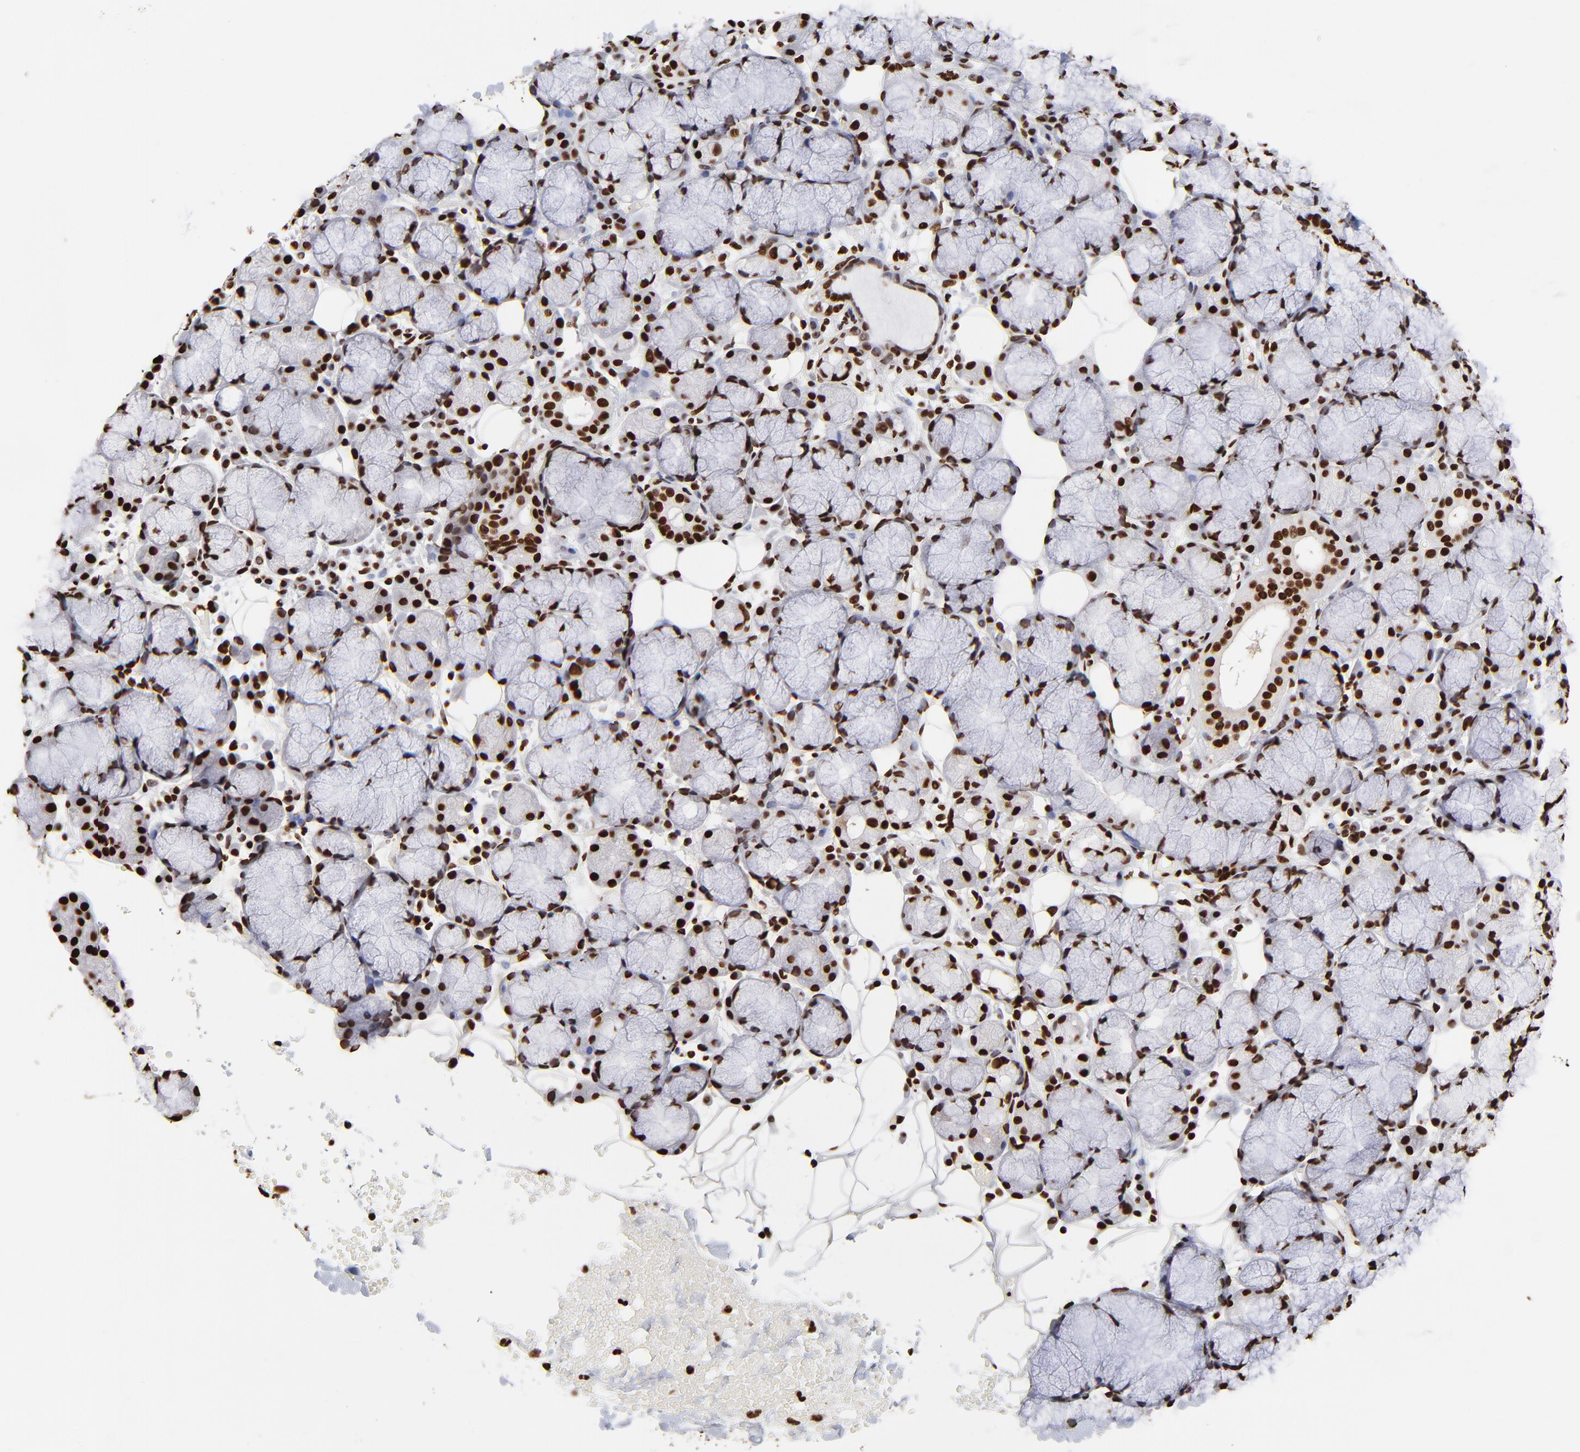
{"staining": {"intensity": "strong", "quantity": ">75%", "location": "nuclear"}, "tissue": "salivary gland", "cell_type": "Glandular cells", "image_type": "normal", "snomed": [{"axis": "morphology", "description": "Normal tissue, NOS"}, {"axis": "topography", "description": "Skeletal muscle"}, {"axis": "topography", "description": "Oral tissue"}, {"axis": "topography", "description": "Salivary gland"}, {"axis": "topography", "description": "Peripheral nerve tissue"}], "caption": "An immunohistochemistry image of normal tissue is shown. Protein staining in brown labels strong nuclear positivity in salivary gland within glandular cells. The protein of interest is stained brown, and the nuclei are stained in blue (DAB IHC with brightfield microscopy, high magnification).", "gene": "ZNF544", "patient": {"sex": "male", "age": 54}}